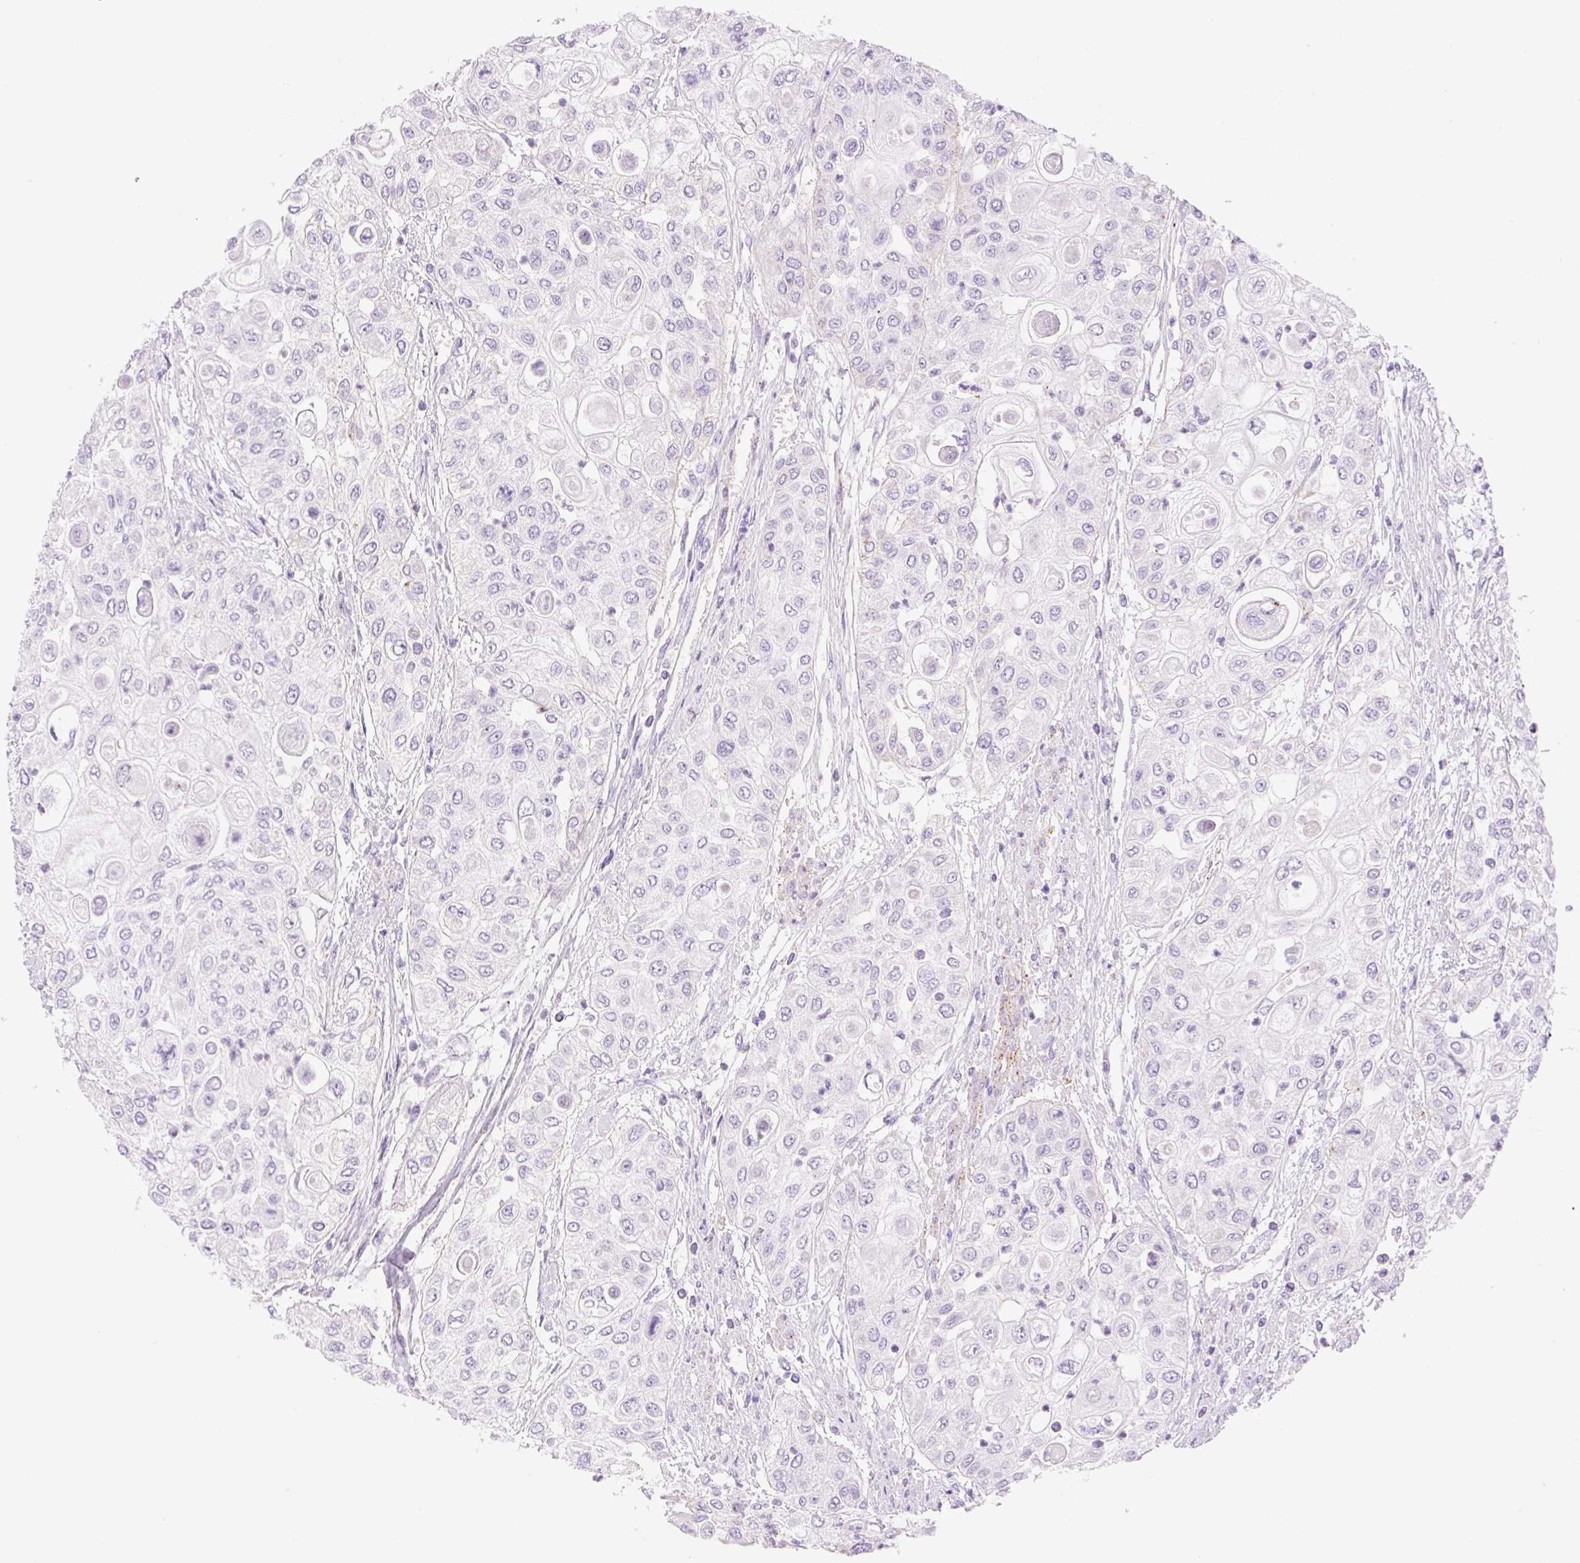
{"staining": {"intensity": "negative", "quantity": "none", "location": "none"}, "tissue": "urothelial cancer", "cell_type": "Tumor cells", "image_type": "cancer", "snomed": [{"axis": "morphology", "description": "Urothelial carcinoma, High grade"}, {"axis": "topography", "description": "Urinary bladder"}], "caption": "An immunohistochemistry image of urothelial cancer is shown. There is no staining in tumor cells of urothelial cancer. The staining is performed using DAB (3,3'-diaminobenzidine) brown chromogen with nuclei counter-stained in using hematoxylin.", "gene": "EHD3", "patient": {"sex": "female", "age": 79}}